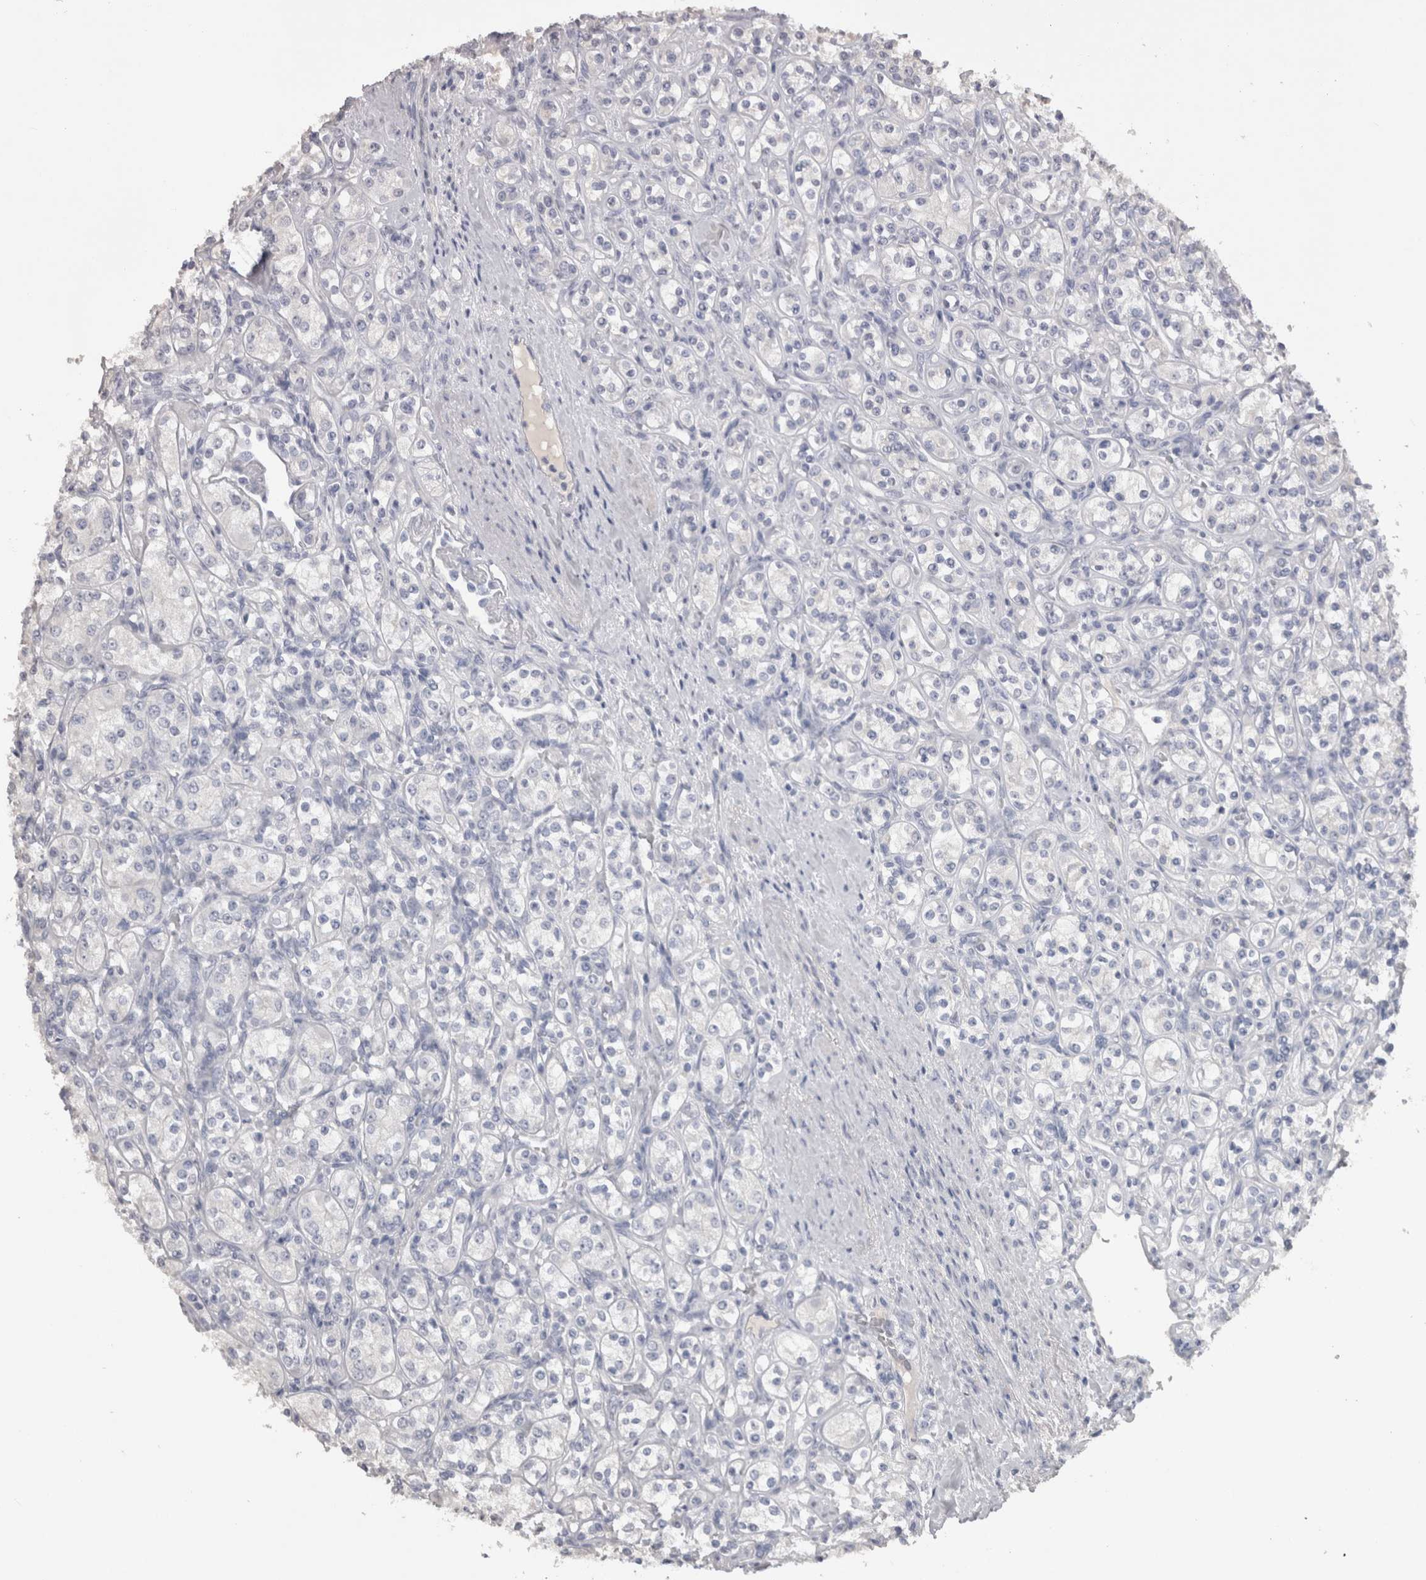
{"staining": {"intensity": "negative", "quantity": "none", "location": "none"}, "tissue": "renal cancer", "cell_type": "Tumor cells", "image_type": "cancer", "snomed": [{"axis": "morphology", "description": "Adenocarcinoma, NOS"}, {"axis": "topography", "description": "Kidney"}], "caption": "There is no significant staining in tumor cells of renal cancer. (DAB (3,3'-diaminobenzidine) immunohistochemistry visualized using brightfield microscopy, high magnification).", "gene": "ADAM2", "patient": {"sex": "male", "age": 77}}